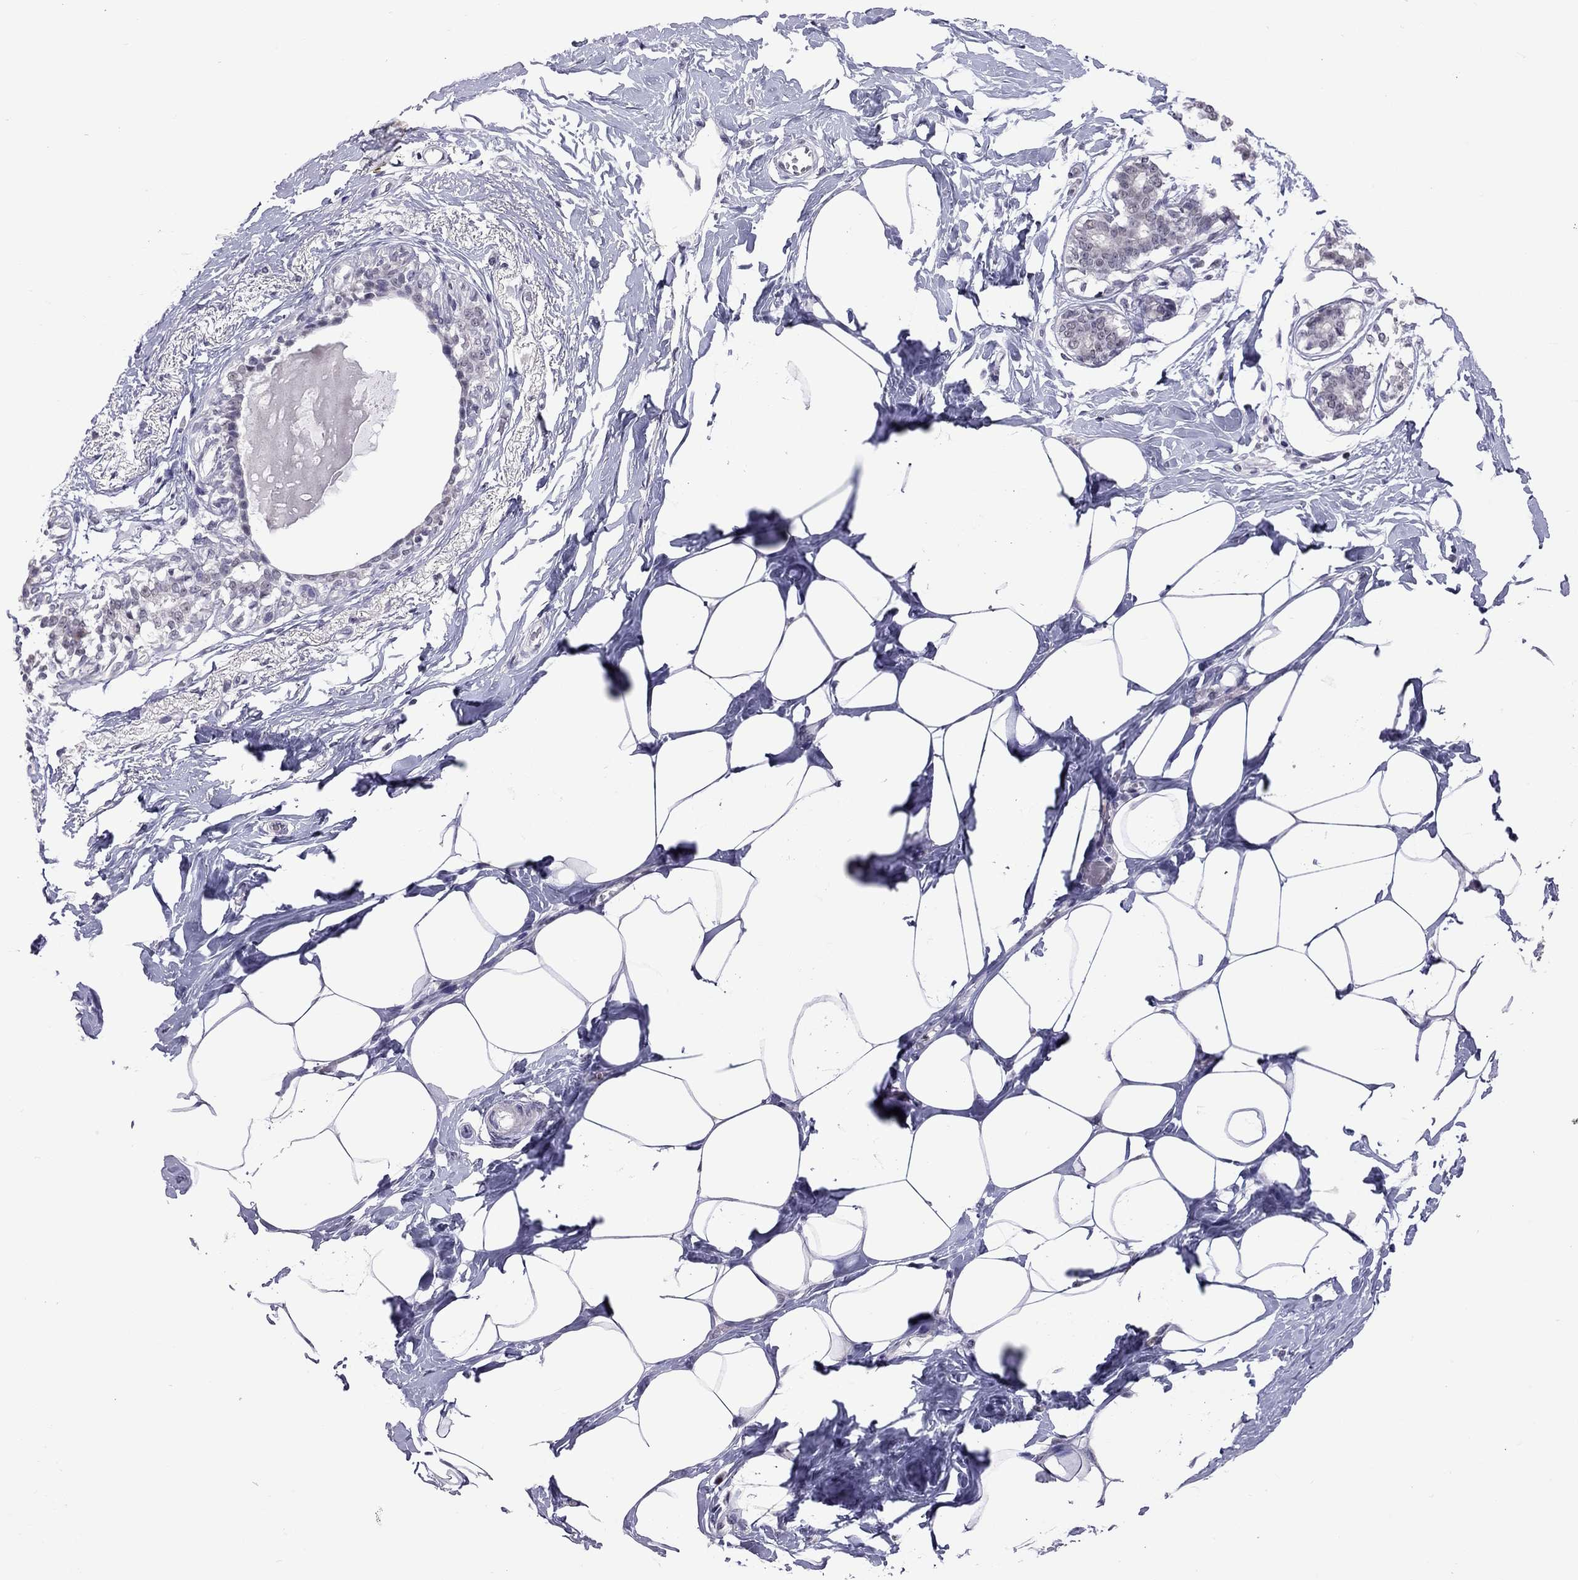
{"staining": {"intensity": "negative", "quantity": "none", "location": "none"}, "tissue": "breast", "cell_type": "Adipocytes", "image_type": "normal", "snomed": [{"axis": "morphology", "description": "Normal tissue, NOS"}, {"axis": "morphology", "description": "Lobular carcinoma, in situ"}, {"axis": "topography", "description": "Breast"}], "caption": "High power microscopy image of an IHC image of normal breast, revealing no significant positivity in adipocytes.", "gene": "PPP1R3A", "patient": {"sex": "female", "age": 35}}